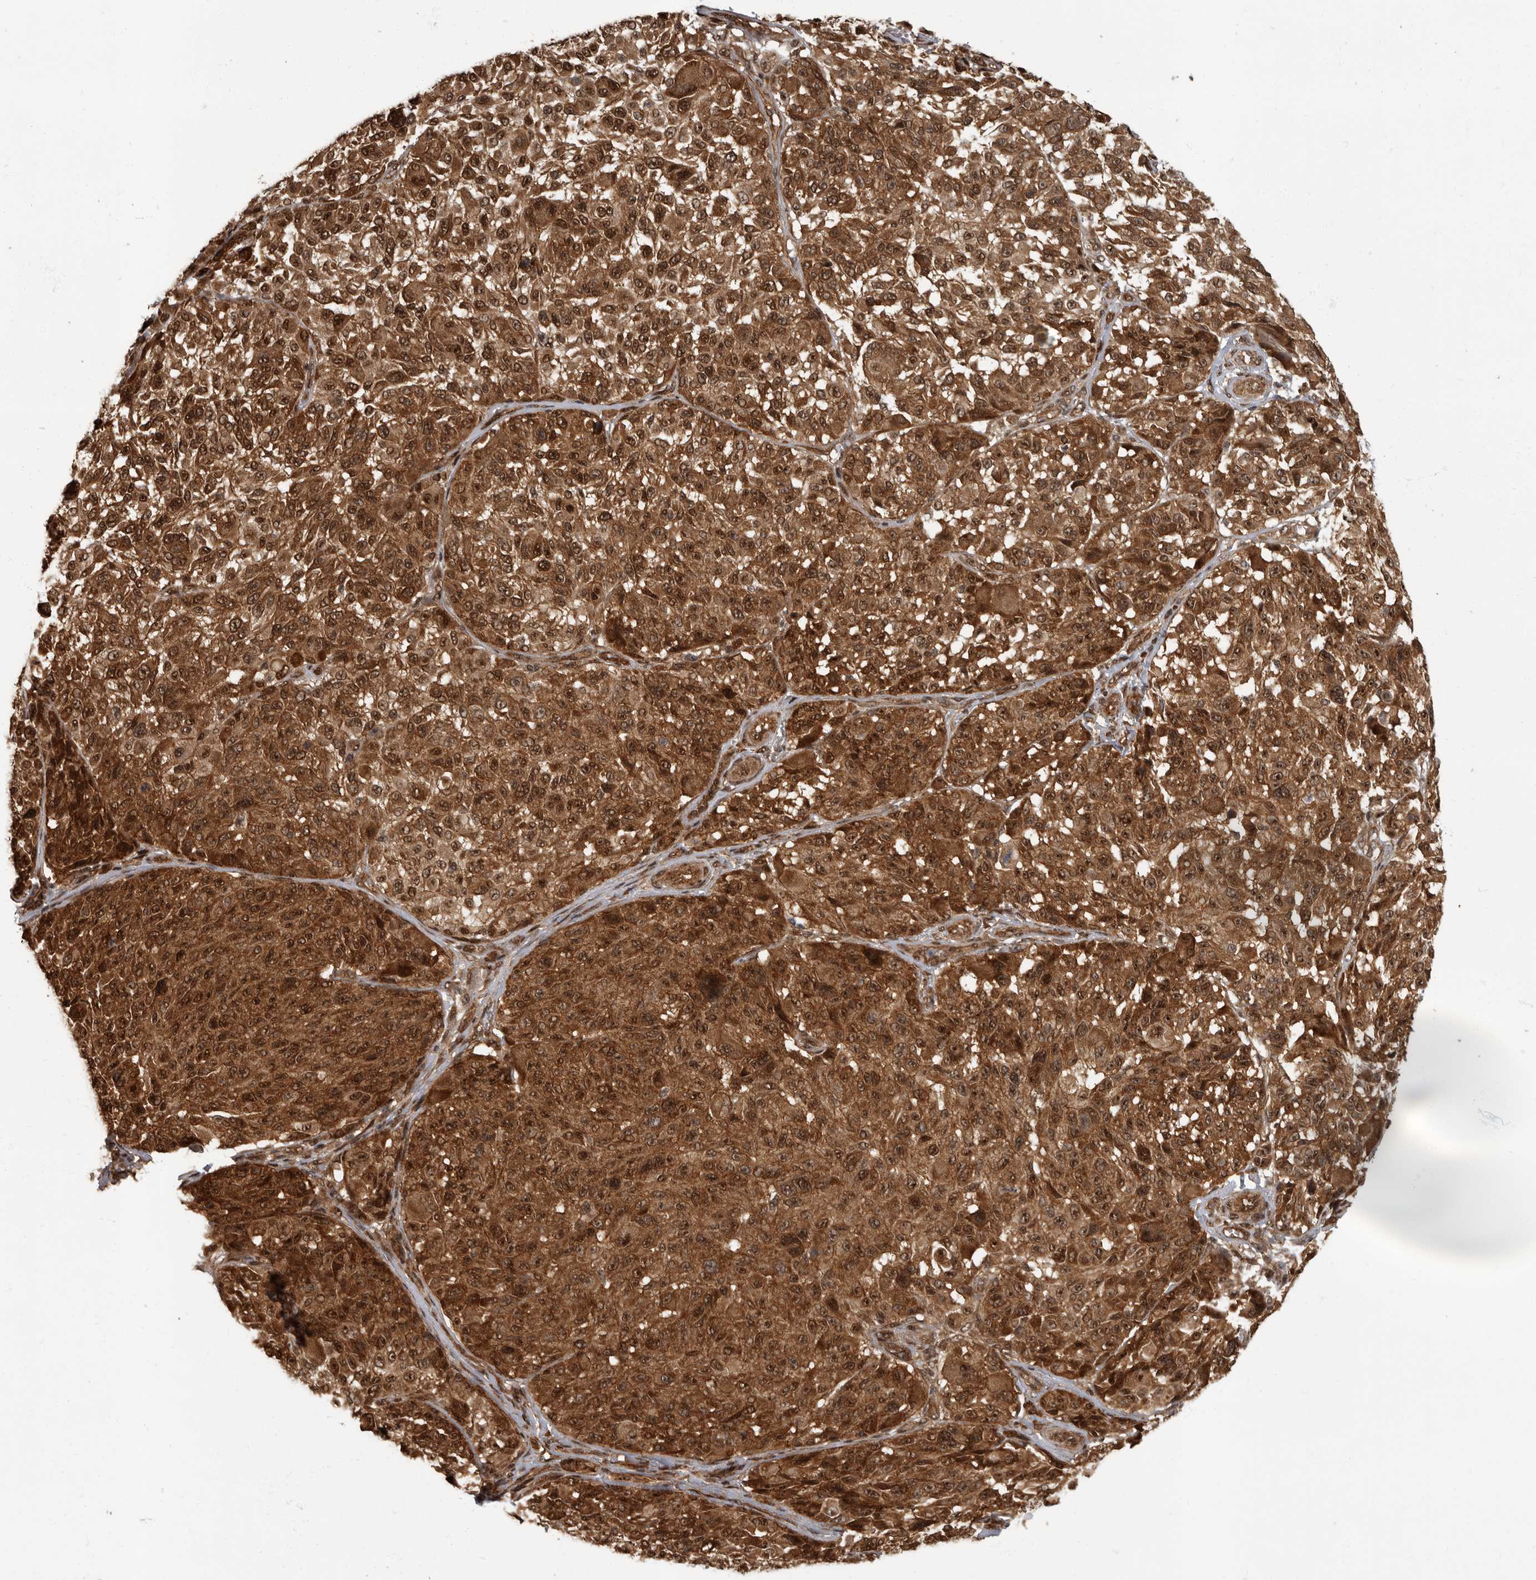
{"staining": {"intensity": "strong", "quantity": ">75%", "location": "cytoplasmic/membranous,nuclear"}, "tissue": "melanoma", "cell_type": "Tumor cells", "image_type": "cancer", "snomed": [{"axis": "morphology", "description": "Malignant melanoma, NOS"}, {"axis": "topography", "description": "Skin"}], "caption": "Immunohistochemistry (IHC) micrograph of neoplastic tissue: human malignant melanoma stained using immunohistochemistry demonstrates high levels of strong protein expression localized specifically in the cytoplasmic/membranous and nuclear of tumor cells, appearing as a cytoplasmic/membranous and nuclear brown color.", "gene": "VPS50", "patient": {"sex": "male", "age": 83}}